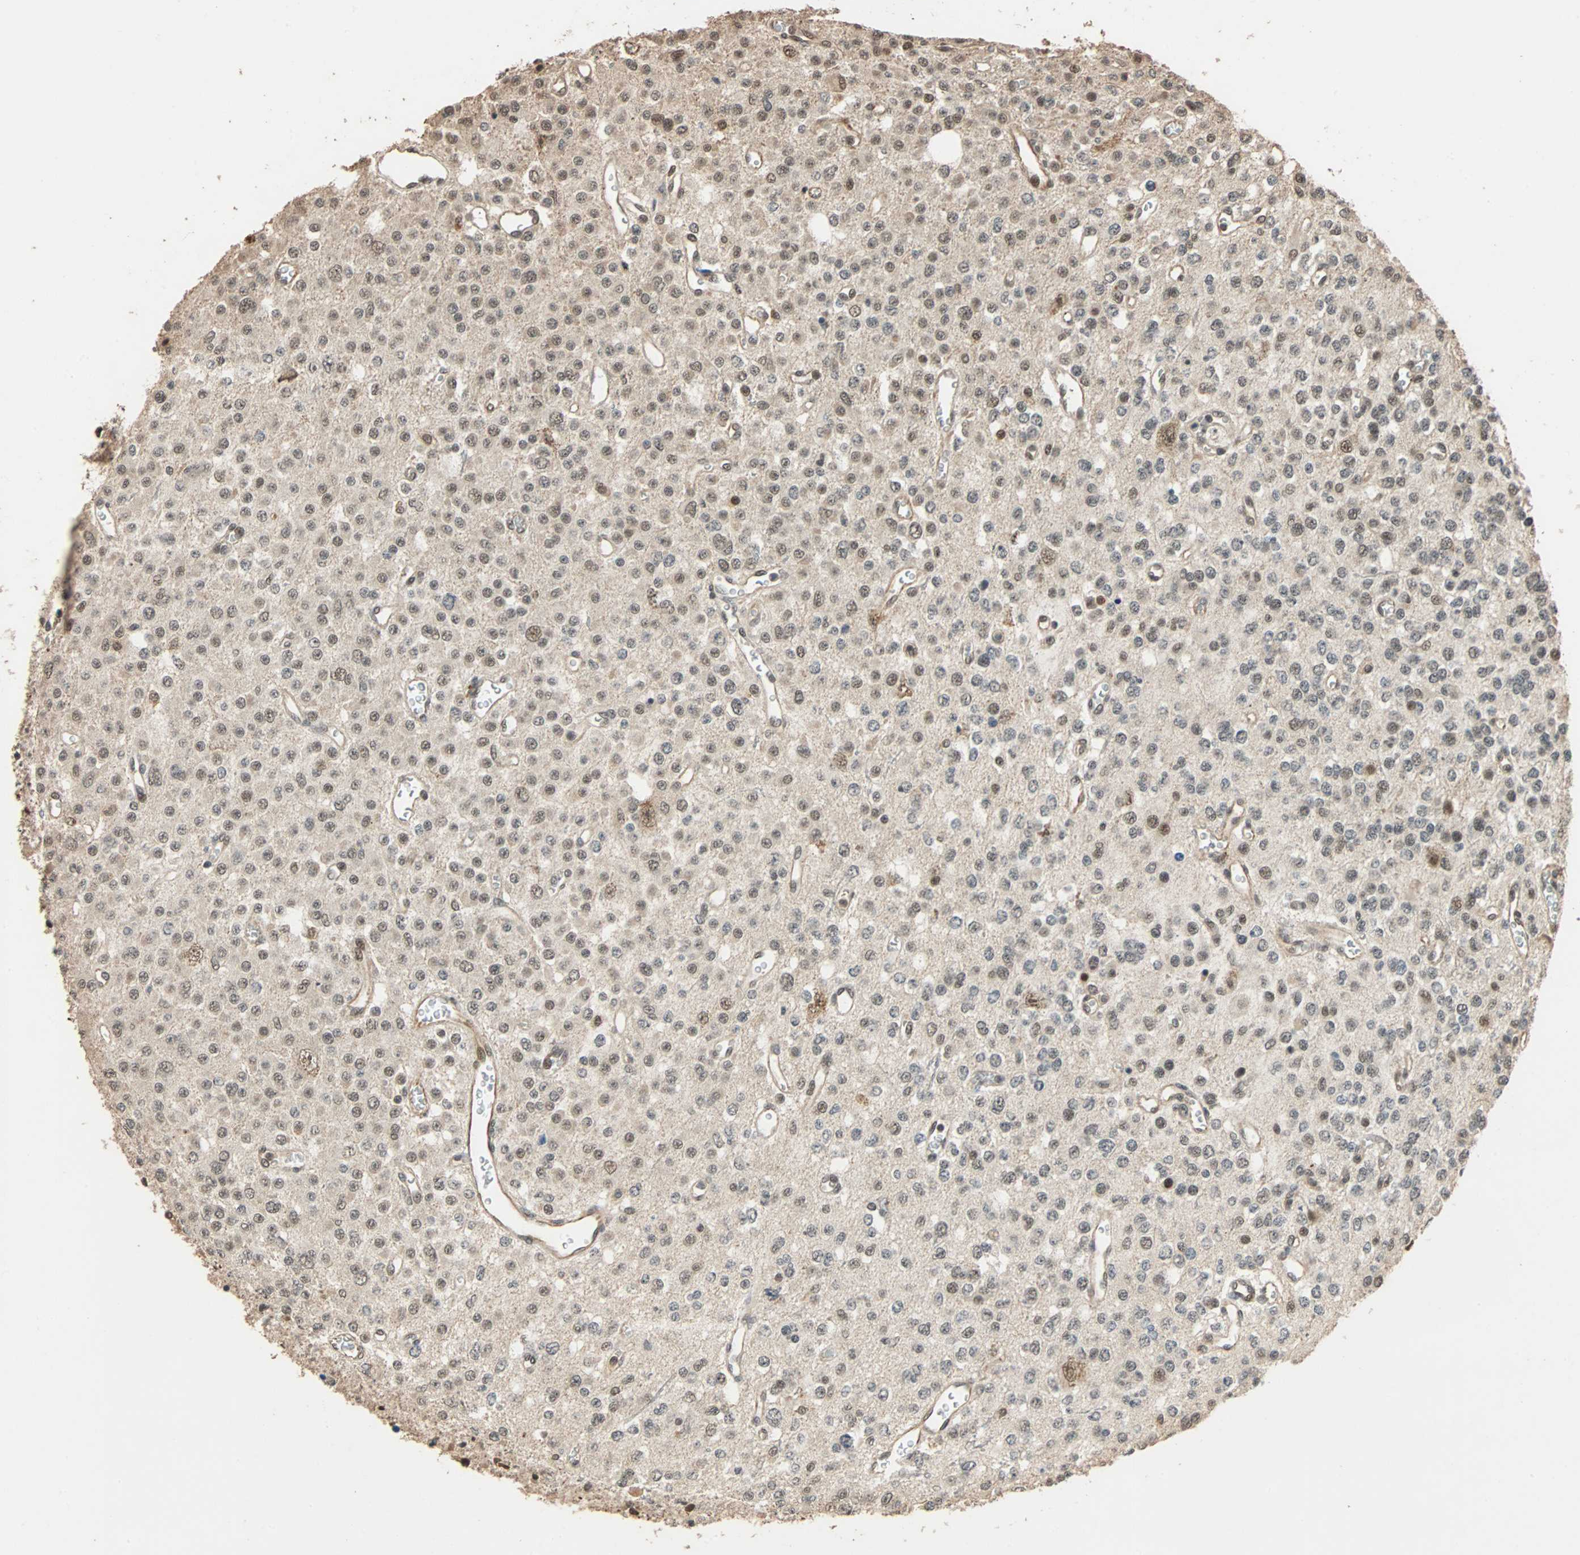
{"staining": {"intensity": "moderate", "quantity": ">75%", "location": "cytoplasmic/membranous,nuclear"}, "tissue": "glioma", "cell_type": "Tumor cells", "image_type": "cancer", "snomed": [{"axis": "morphology", "description": "Glioma, malignant, Low grade"}, {"axis": "topography", "description": "Brain"}], "caption": "Glioma tissue exhibits moderate cytoplasmic/membranous and nuclear staining in approximately >75% of tumor cells, visualized by immunohistochemistry.", "gene": "CDC5L", "patient": {"sex": "male", "age": 38}}